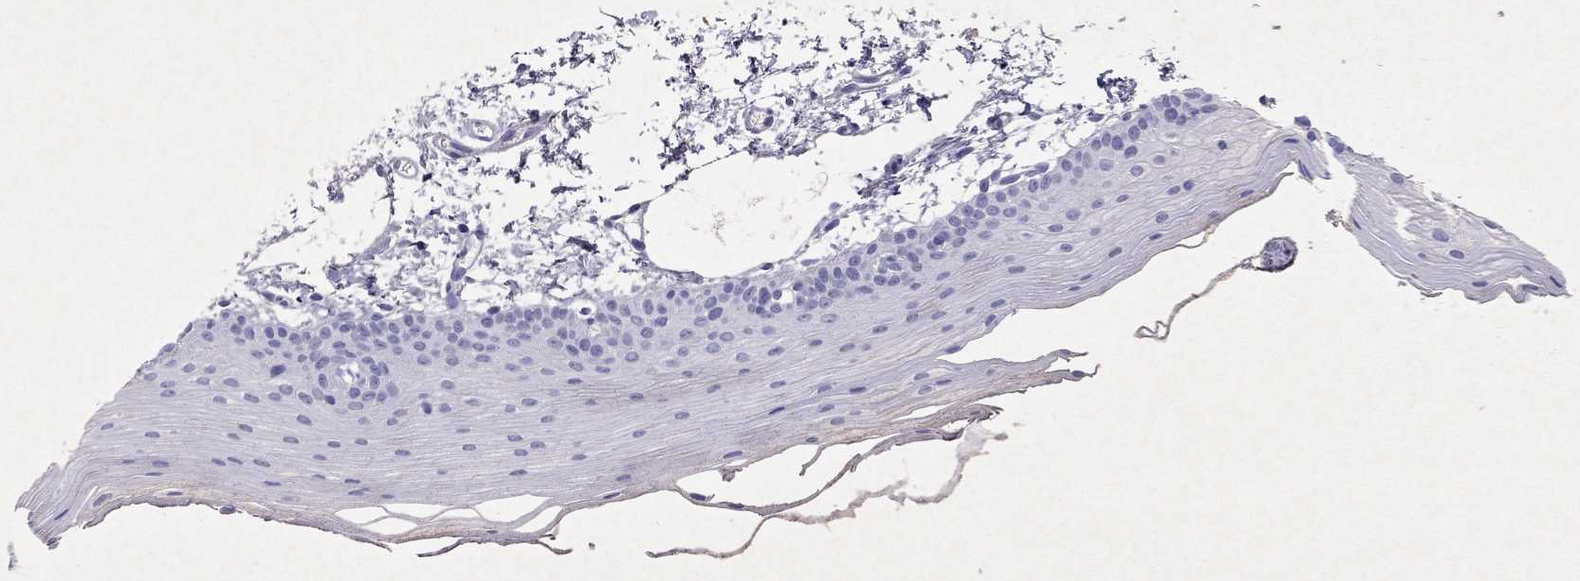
{"staining": {"intensity": "negative", "quantity": "none", "location": "none"}, "tissue": "oral mucosa", "cell_type": "Squamous epithelial cells", "image_type": "normal", "snomed": [{"axis": "morphology", "description": "Normal tissue, NOS"}, {"axis": "topography", "description": "Oral tissue"}], "caption": "Immunohistochemistry (IHC) histopathology image of unremarkable oral mucosa: oral mucosa stained with DAB shows no significant protein staining in squamous epithelial cells.", "gene": "ARMC12", "patient": {"sex": "female", "age": 57}}